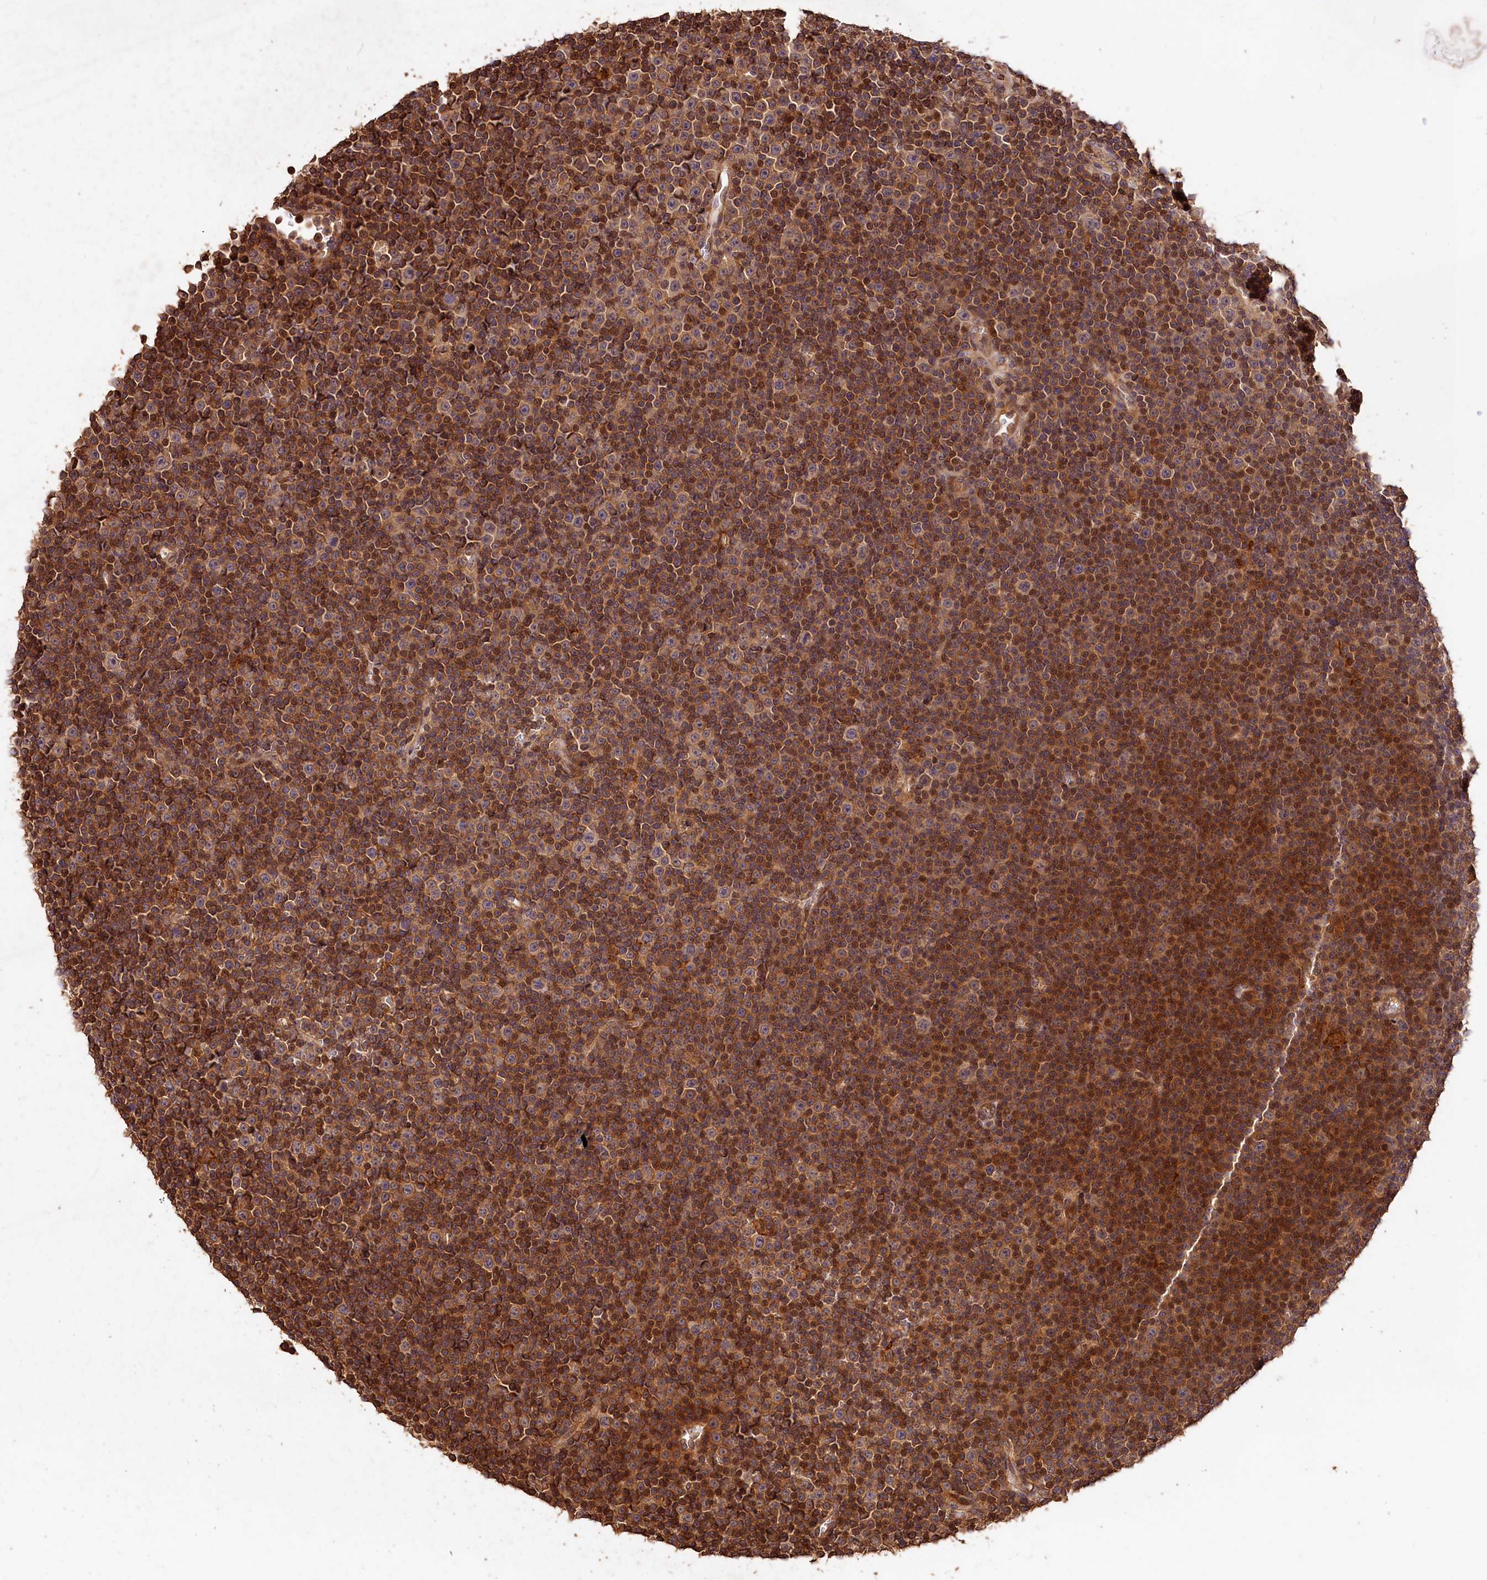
{"staining": {"intensity": "moderate", "quantity": ">75%", "location": "cytoplasmic/membranous,nuclear"}, "tissue": "lymphoma", "cell_type": "Tumor cells", "image_type": "cancer", "snomed": [{"axis": "morphology", "description": "Malignant lymphoma, non-Hodgkin's type, Low grade"}, {"axis": "topography", "description": "Lymph node"}], "caption": "The photomicrograph exhibits immunohistochemical staining of low-grade malignant lymphoma, non-Hodgkin's type. There is moderate cytoplasmic/membranous and nuclear expression is identified in approximately >75% of tumor cells. The staining was performed using DAB to visualize the protein expression in brown, while the nuclei were stained in blue with hematoxylin (Magnification: 20x).", "gene": "KPTN", "patient": {"sex": "female", "age": 67}}